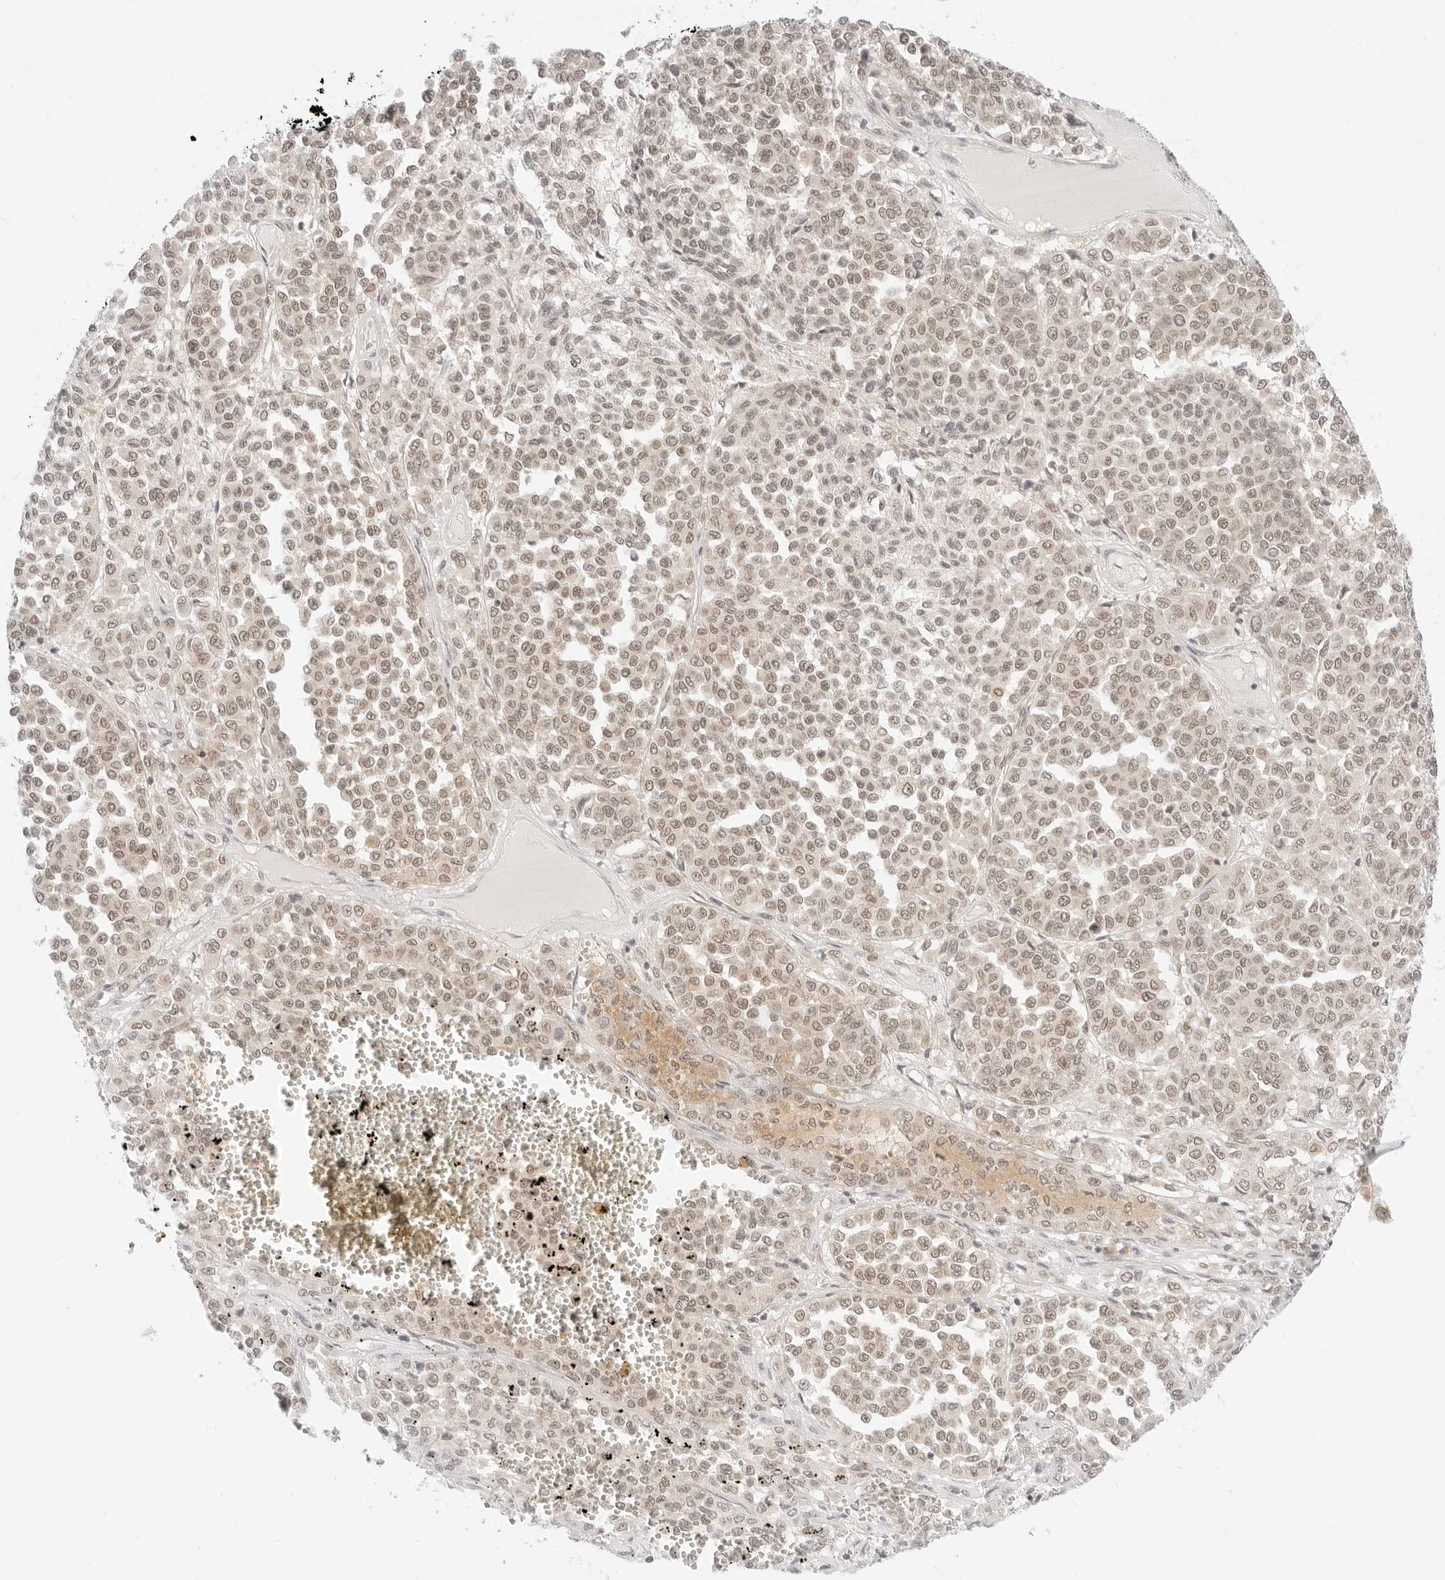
{"staining": {"intensity": "weak", "quantity": "25%-75%", "location": "nuclear"}, "tissue": "melanoma", "cell_type": "Tumor cells", "image_type": "cancer", "snomed": [{"axis": "morphology", "description": "Malignant melanoma, Metastatic site"}, {"axis": "topography", "description": "Pancreas"}], "caption": "Brown immunohistochemical staining in human melanoma displays weak nuclear staining in approximately 25%-75% of tumor cells. The staining was performed using DAB (3,3'-diaminobenzidine) to visualize the protein expression in brown, while the nuclei were stained in blue with hematoxylin (Magnification: 20x).", "gene": "POLR3C", "patient": {"sex": "female", "age": 30}}